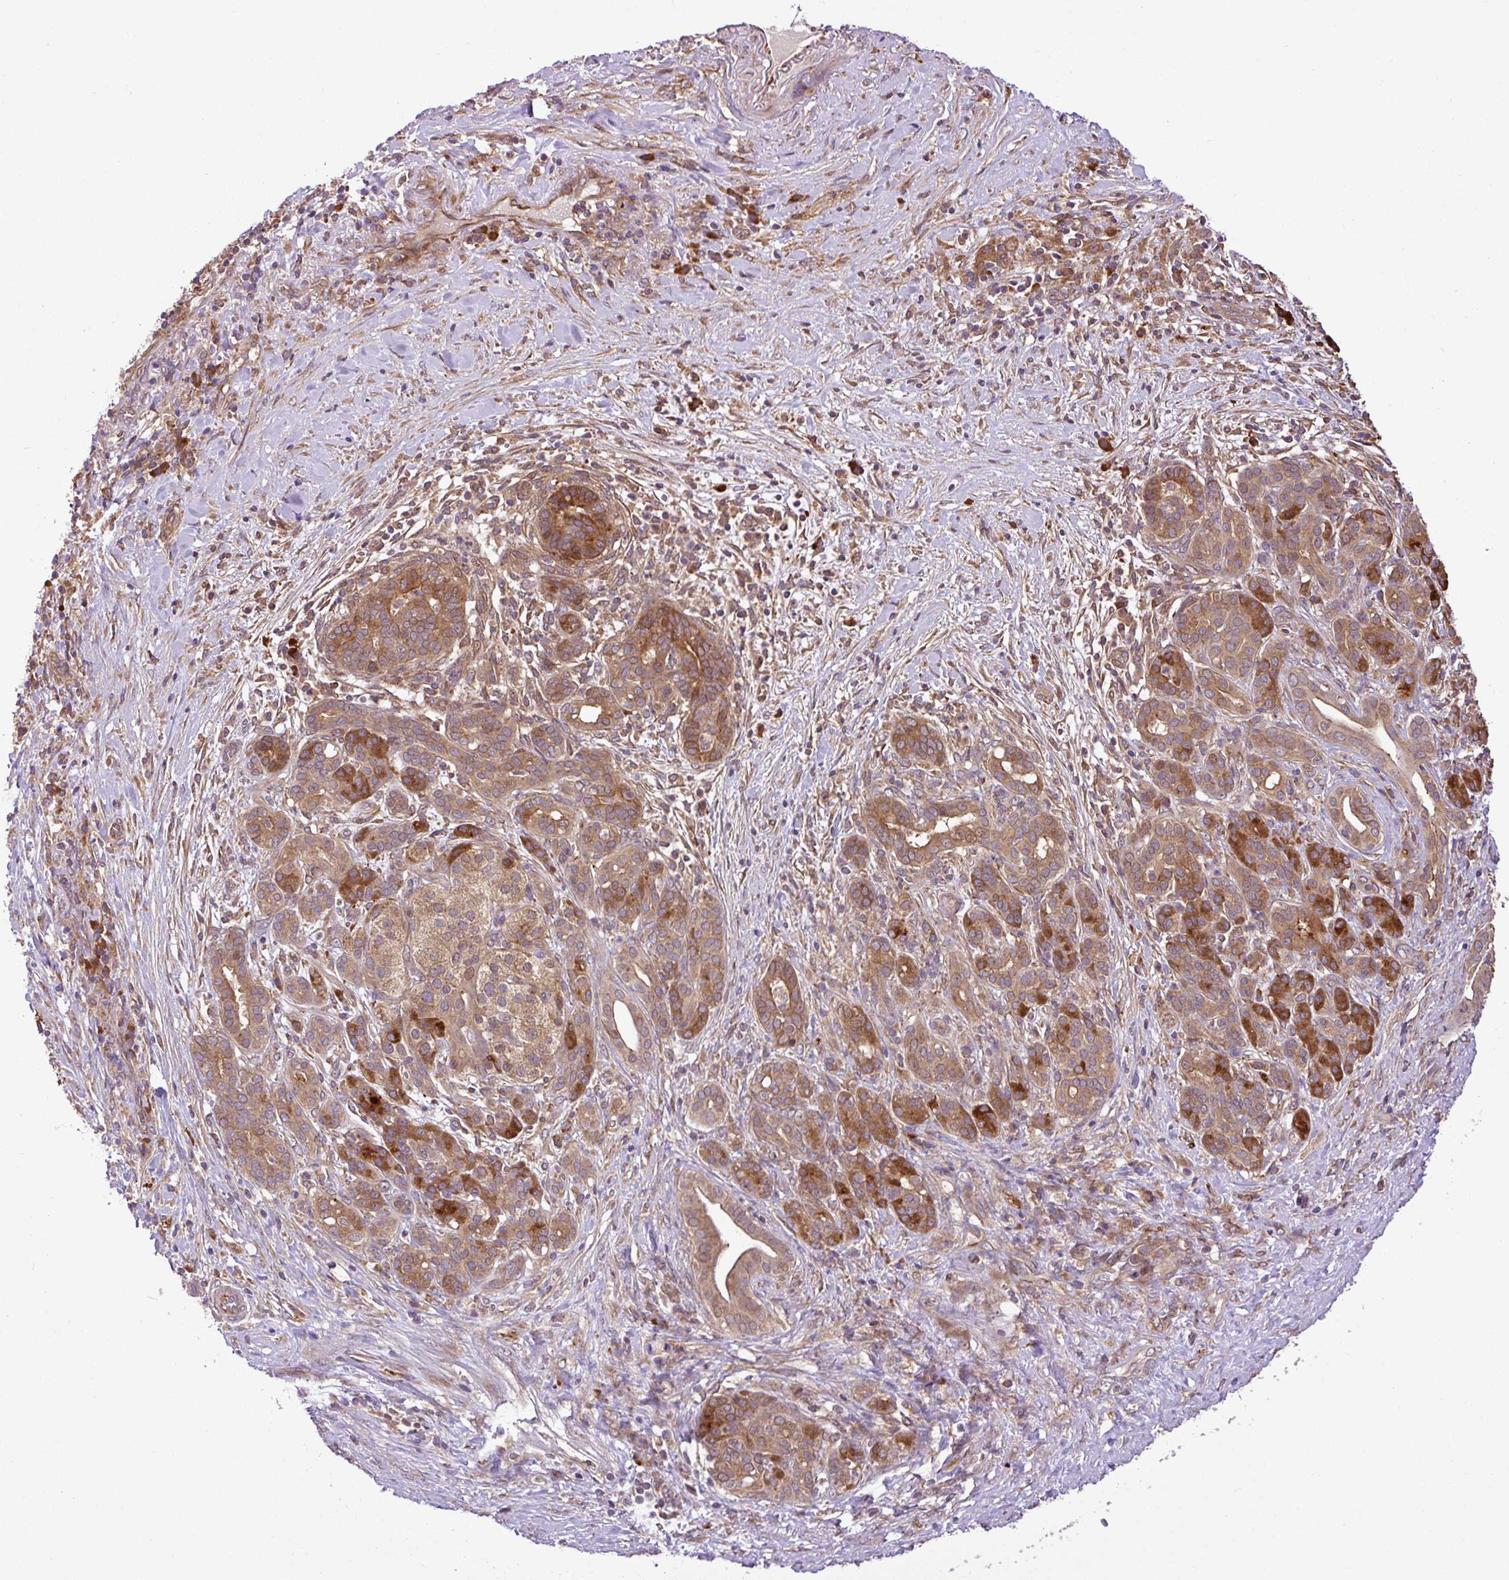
{"staining": {"intensity": "moderate", "quantity": ">75%", "location": "cytoplasmic/membranous"}, "tissue": "pancreatic cancer", "cell_type": "Tumor cells", "image_type": "cancer", "snomed": [{"axis": "morphology", "description": "Adenocarcinoma, NOS"}, {"axis": "topography", "description": "Pancreas"}], "caption": "Protein staining reveals moderate cytoplasmic/membranous staining in approximately >75% of tumor cells in pancreatic adenocarcinoma.", "gene": "DLGAP4", "patient": {"sex": "male", "age": 44}}